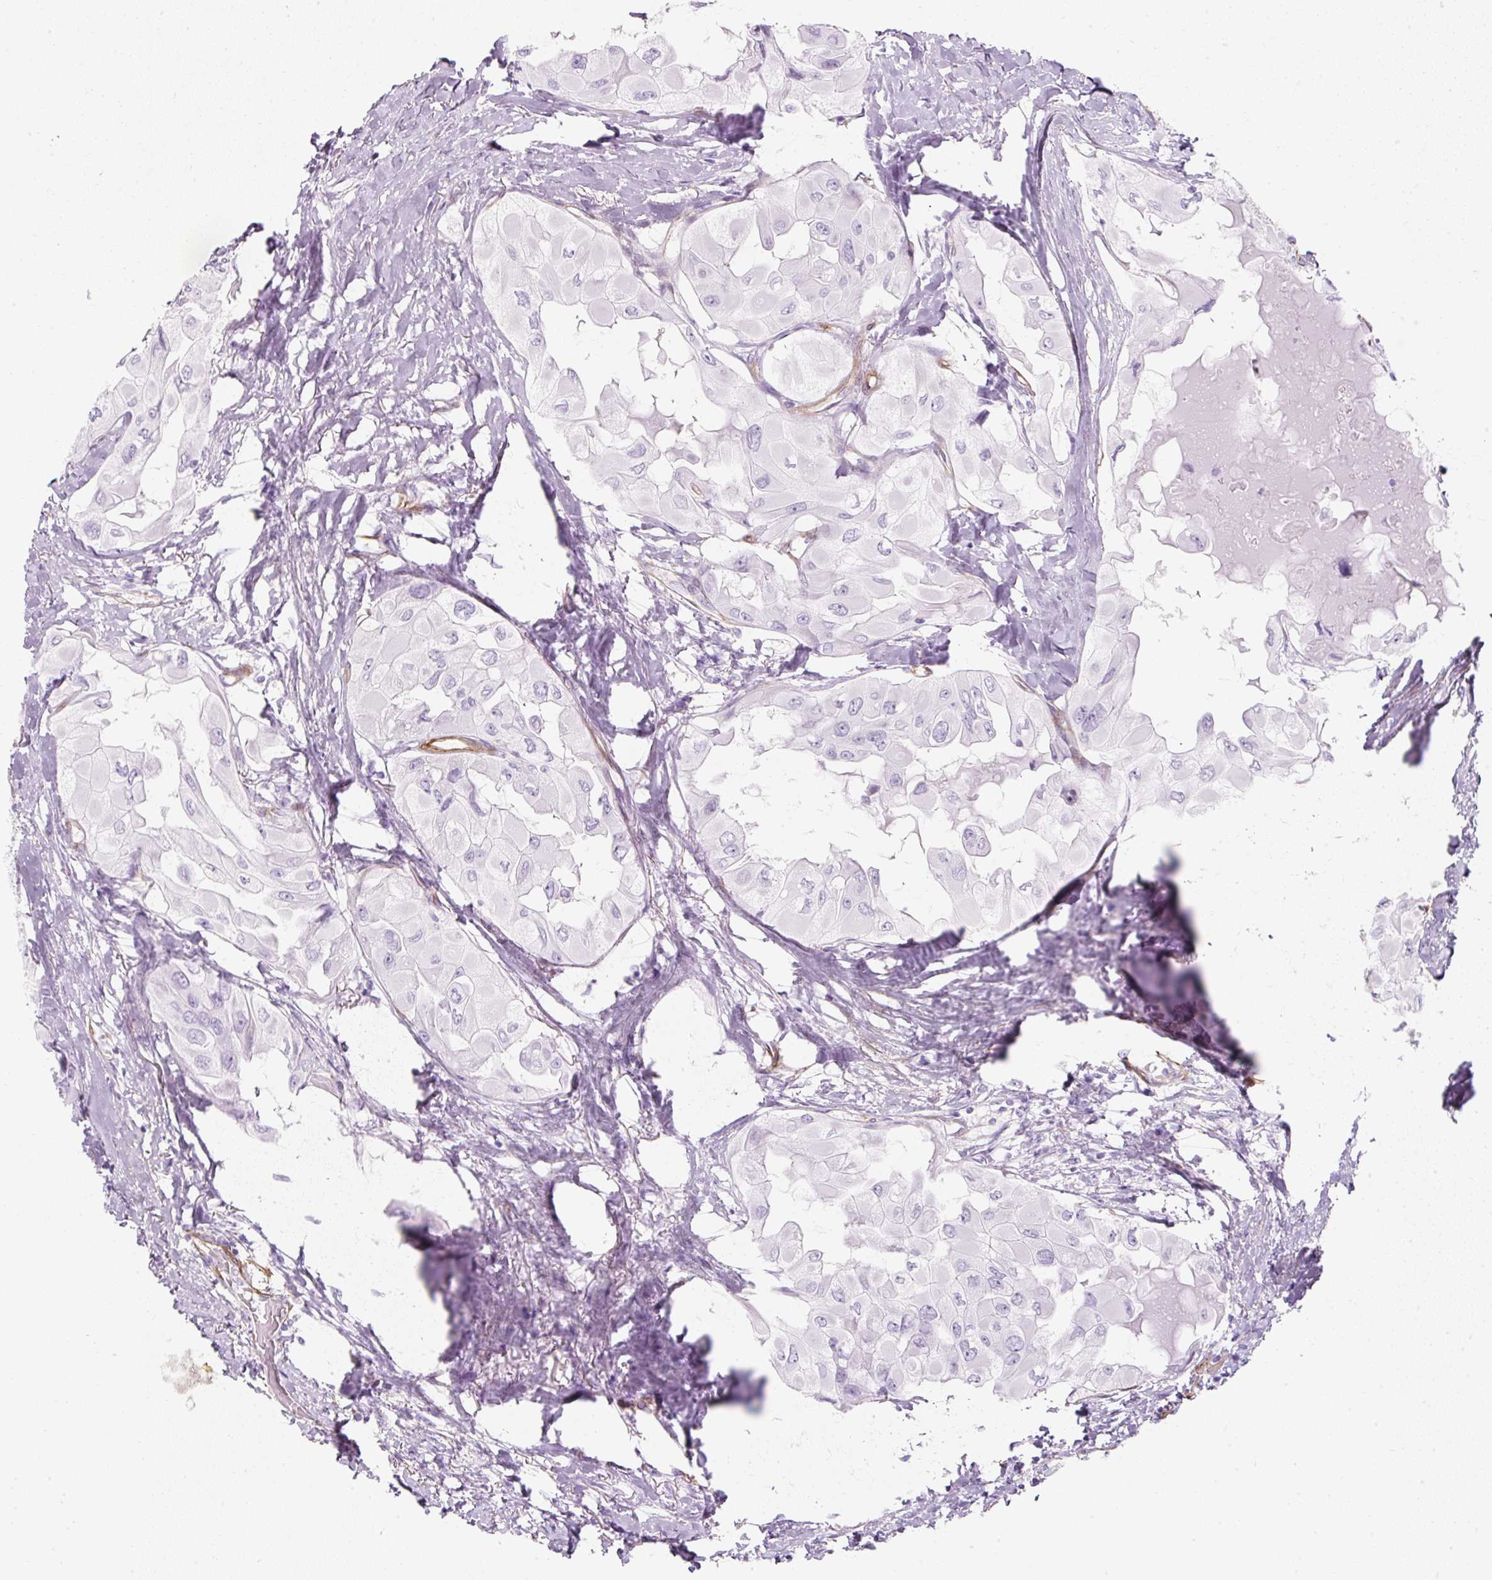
{"staining": {"intensity": "negative", "quantity": "none", "location": "none"}, "tissue": "thyroid cancer", "cell_type": "Tumor cells", "image_type": "cancer", "snomed": [{"axis": "morphology", "description": "Normal tissue, NOS"}, {"axis": "morphology", "description": "Papillary adenocarcinoma, NOS"}, {"axis": "topography", "description": "Thyroid gland"}], "caption": "High power microscopy image of an IHC image of thyroid cancer (papillary adenocarcinoma), revealing no significant expression in tumor cells. (DAB (3,3'-diaminobenzidine) immunohistochemistry (IHC) visualized using brightfield microscopy, high magnification).", "gene": "CAVIN3", "patient": {"sex": "female", "age": 59}}